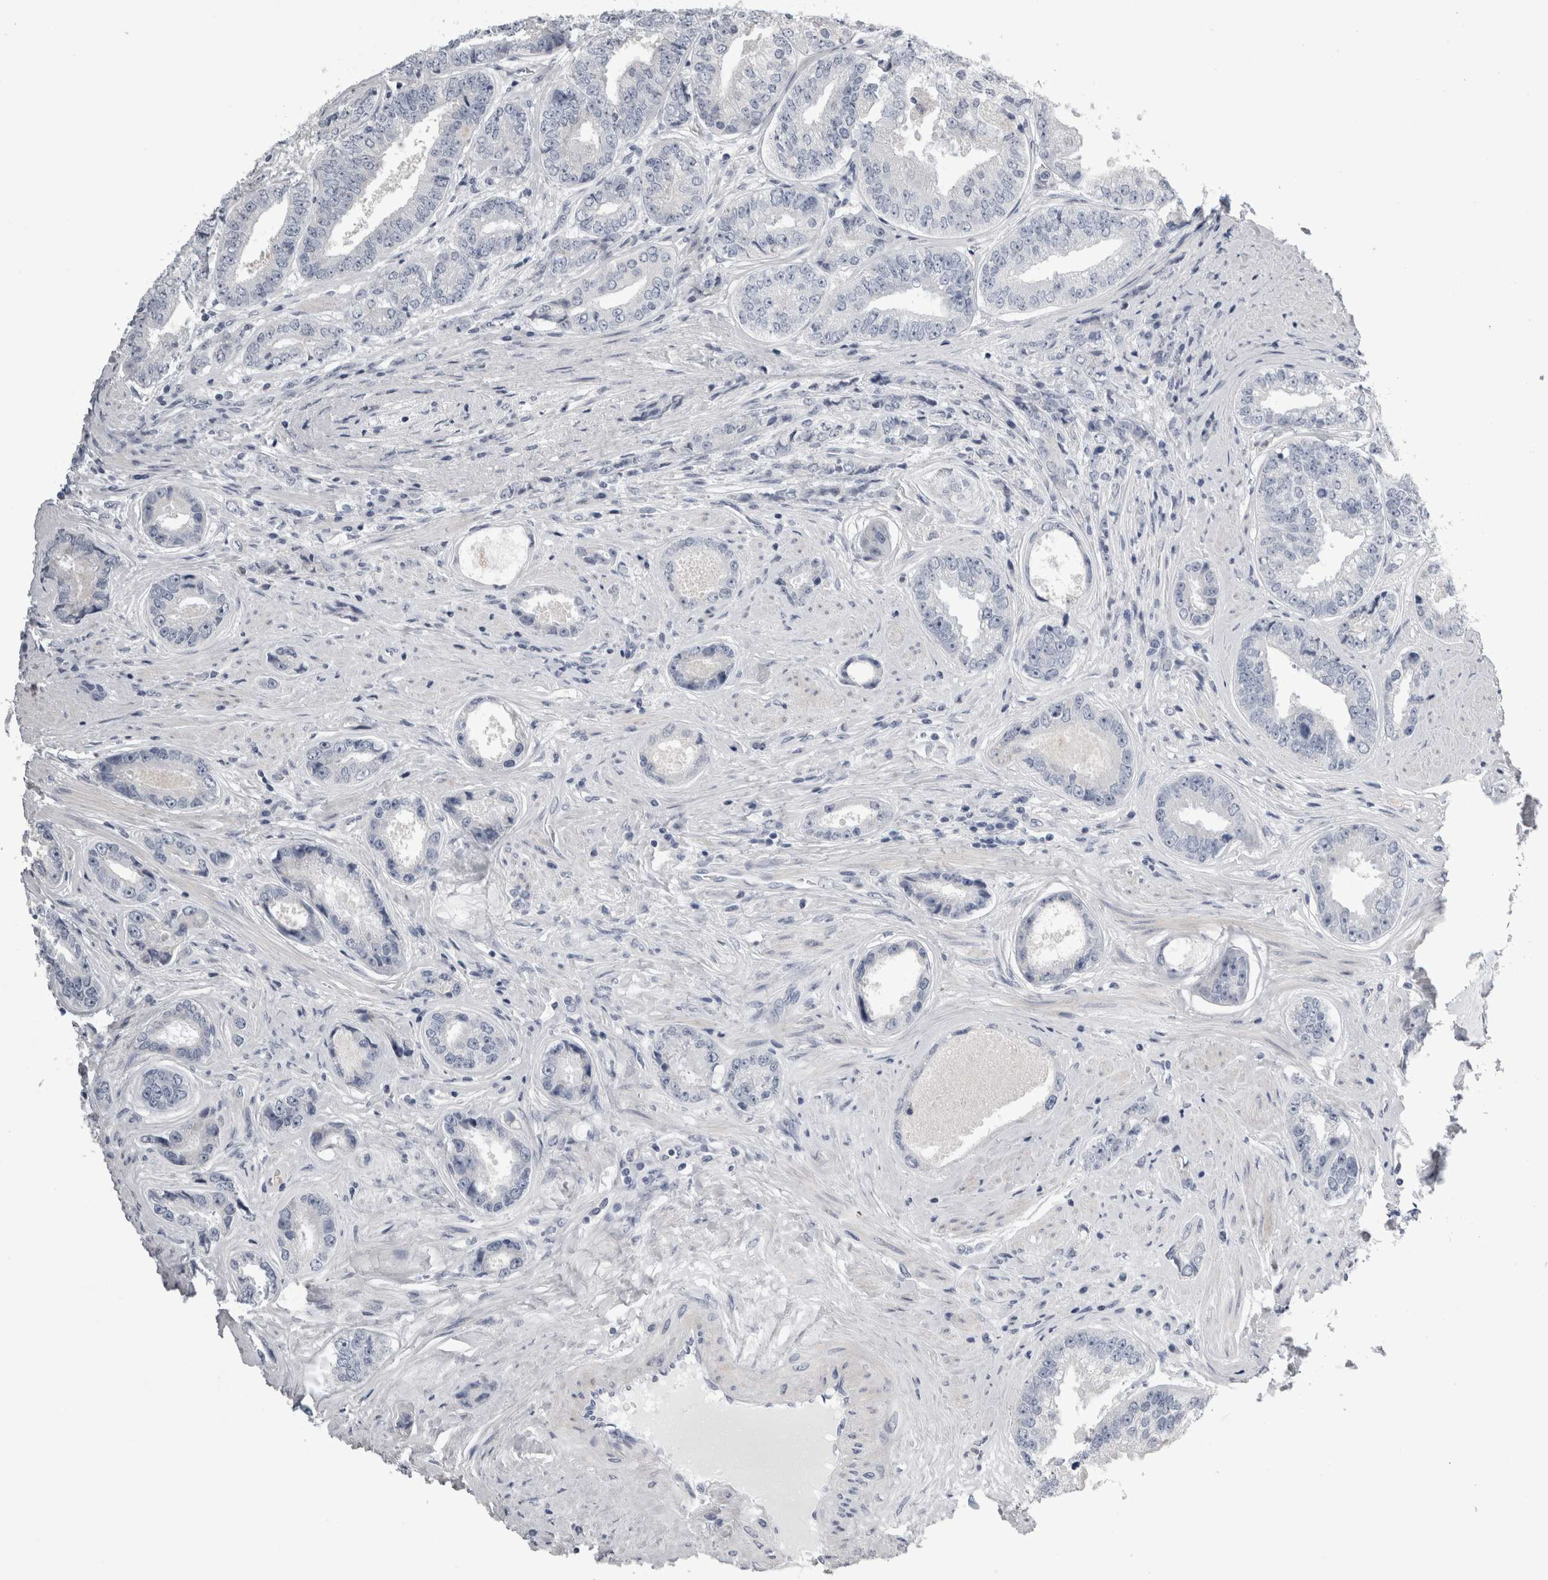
{"staining": {"intensity": "negative", "quantity": "none", "location": "none"}, "tissue": "prostate cancer", "cell_type": "Tumor cells", "image_type": "cancer", "snomed": [{"axis": "morphology", "description": "Adenocarcinoma, High grade"}, {"axis": "topography", "description": "Prostate"}], "caption": "The photomicrograph reveals no staining of tumor cells in prostate cancer (adenocarcinoma (high-grade)).", "gene": "ALDH8A1", "patient": {"sex": "male", "age": 61}}